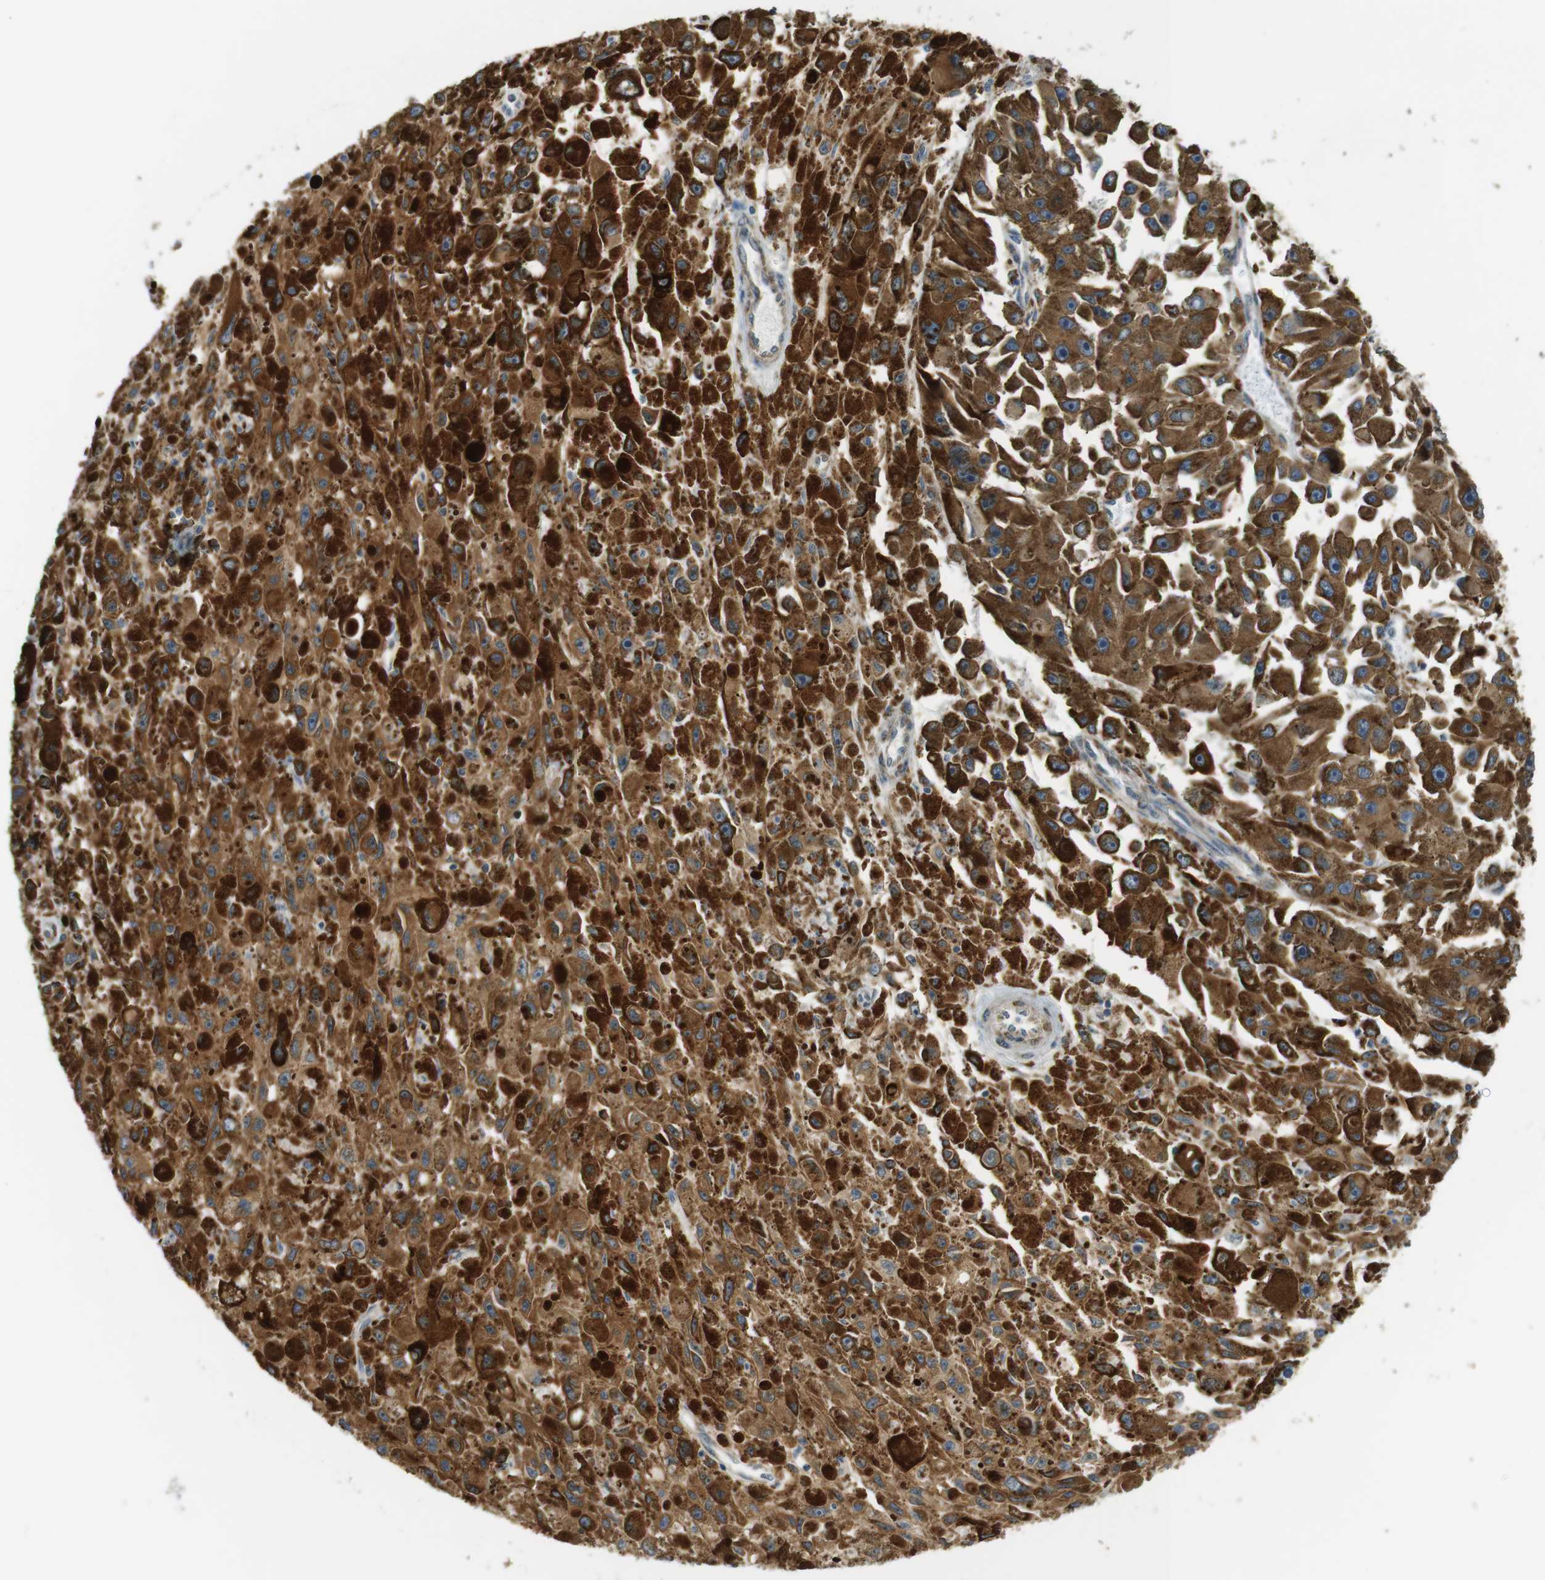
{"staining": {"intensity": "strong", "quantity": ">75%", "location": "cytoplasmic/membranous"}, "tissue": "melanoma", "cell_type": "Tumor cells", "image_type": "cancer", "snomed": [{"axis": "morphology", "description": "Malignant melanoma, NOS"}, {"axis": "topography", "description": "Skin"}], "caption": "Strong cytoplasmic/membranous protein positivity is appreciated in about >75% of tumor cells in melanoma. Using DAB (brown) and hematoxylin (blue) stains, captured at high magnification using brightfield microscopy.", "gene": "MBOAT2", "patient": {"sex": "female", "age": 104}}